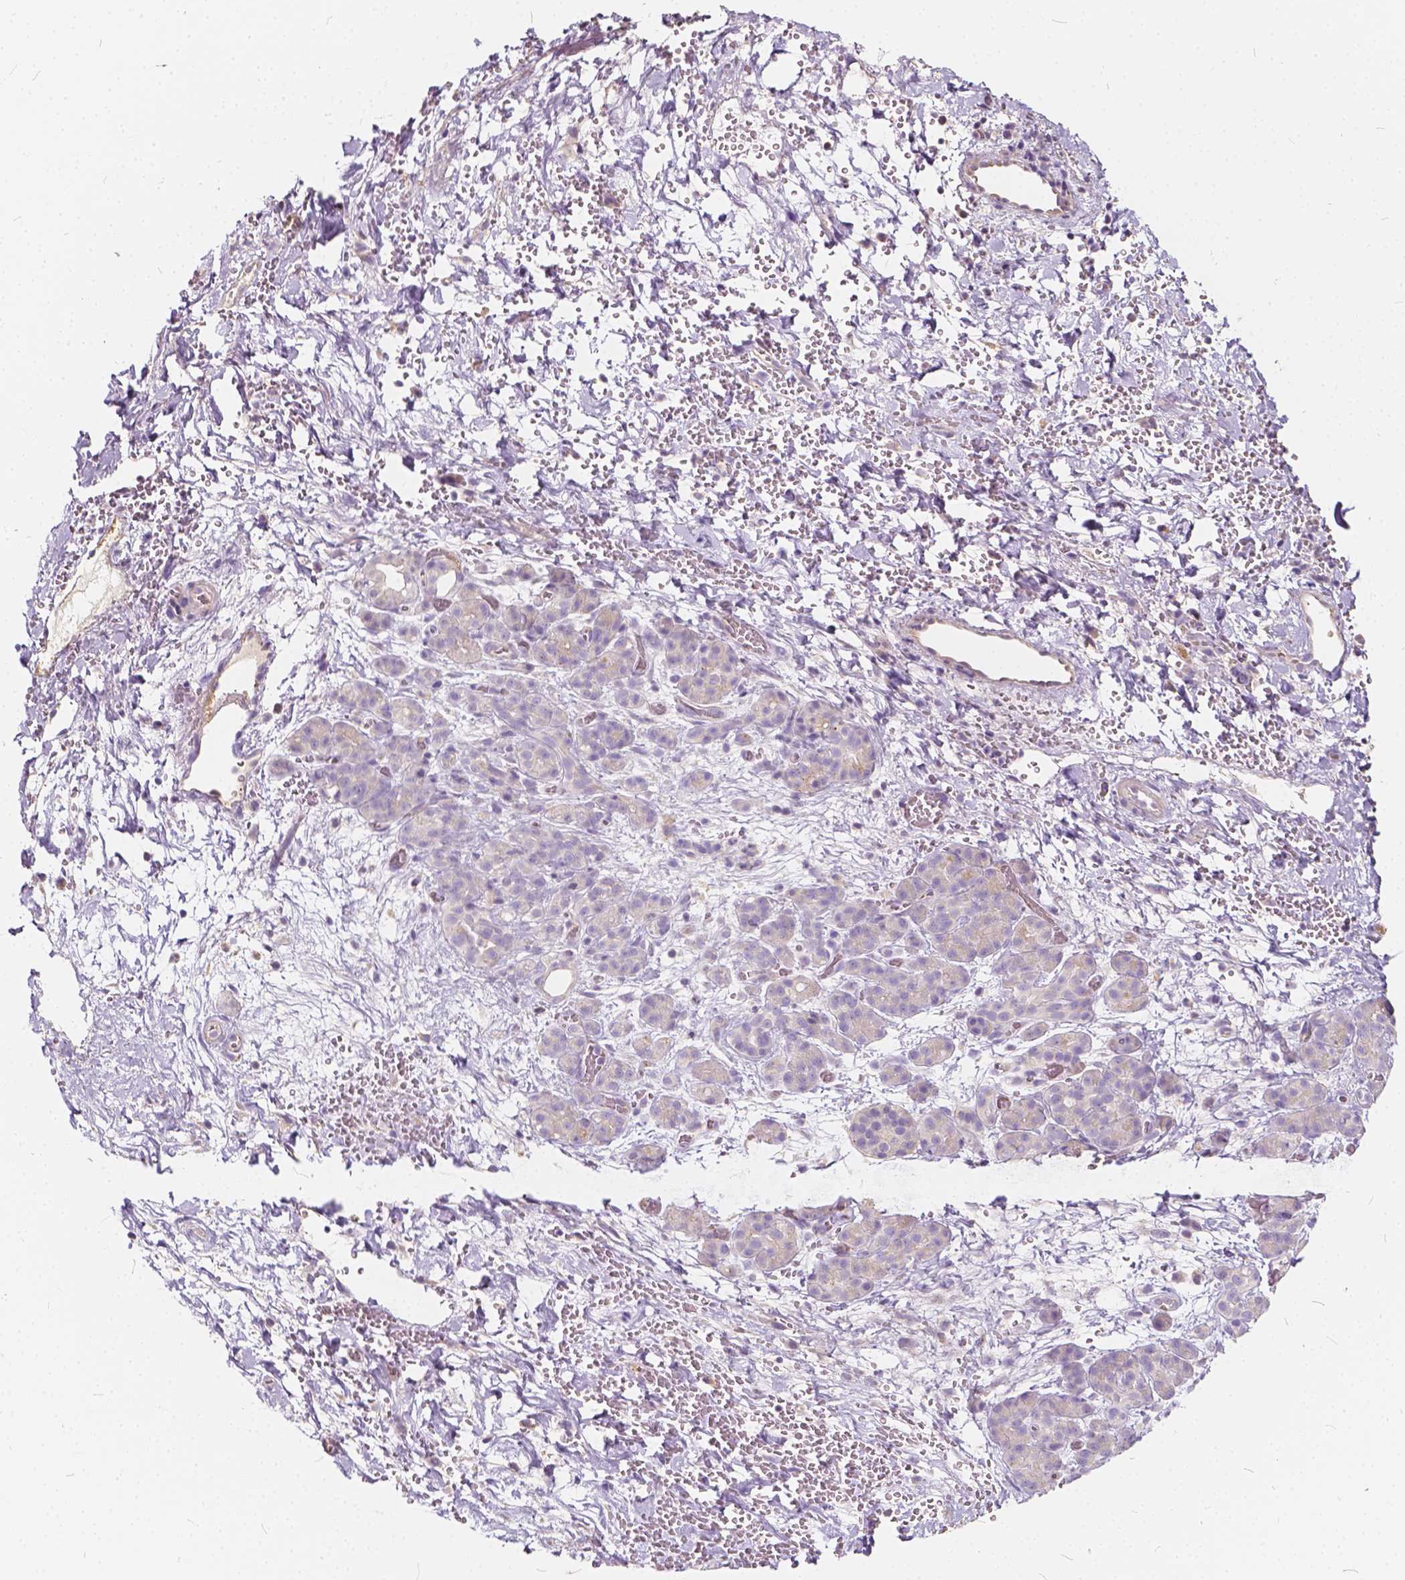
{"staining": {"intensity": "negative", "quantity": "none", "location": "none"}, "tissue": "pancreatic cancer", "cell_type": "Tumor cells", "image_type": "cancer", "snomed": [{"axis": "morphology", "description": "Adenocarcinoma, NOS"}, {"axis": "topography", "description": "Pancreas"}], "caption": "Micrograph shows no protein staining in tumor cells of pancreatic cancer (adenocarcinoma) tissue.", "gene": "KIAA0513", "patient": {"sex": "male", "age": 44}}